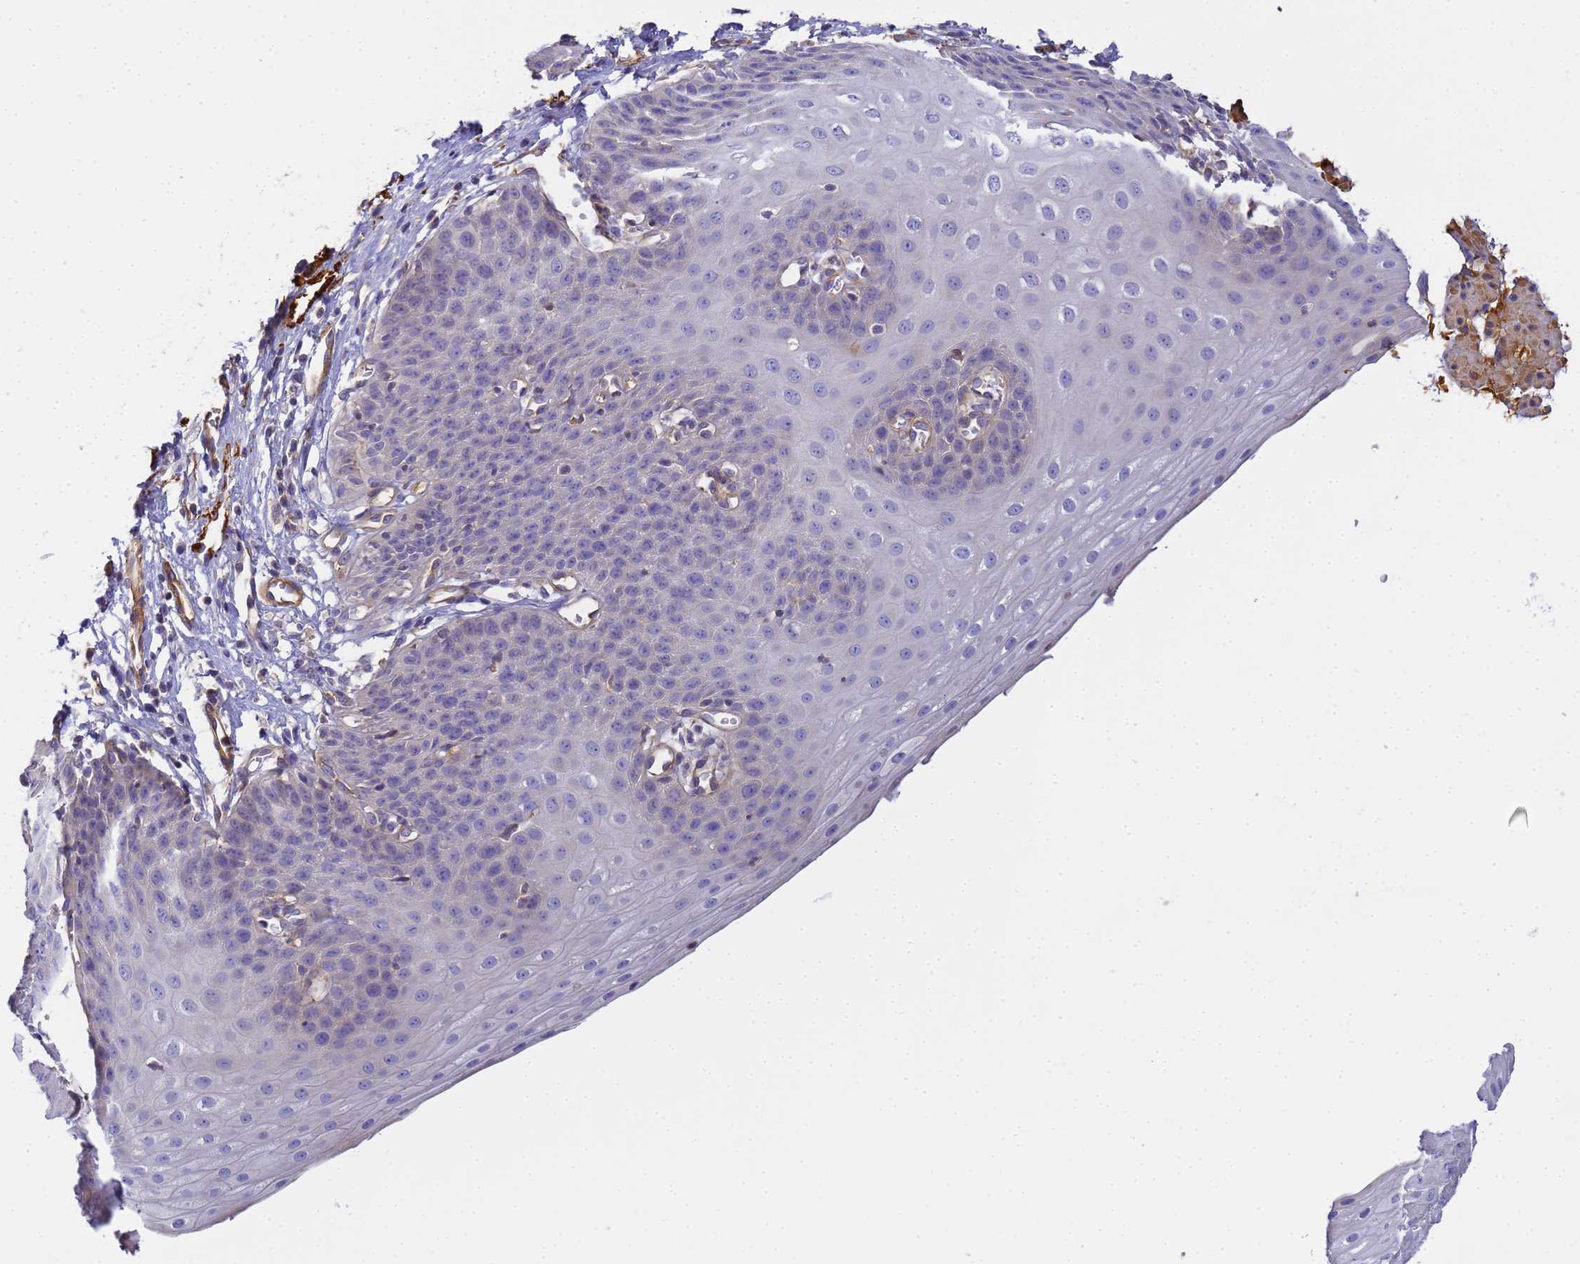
{"staining": {"intensity": "negative", "quantity": "none", "location": "none"}, "tissue": "esophagus", "cell_type": "Squamous epithelial cells", "image_type": "normal", "snomed": [{"axis": "morphology", "description": "Normal tissue, NOS"}, {"axis": "topography", "description": "Esophagus"}], "caption": "Immunohistochemical staining of unremarkable esophagus reveals no significant expression in squamous epithelial cells.", "gene": "MYL10", "patient": {"sex": "male", "age": 71}}